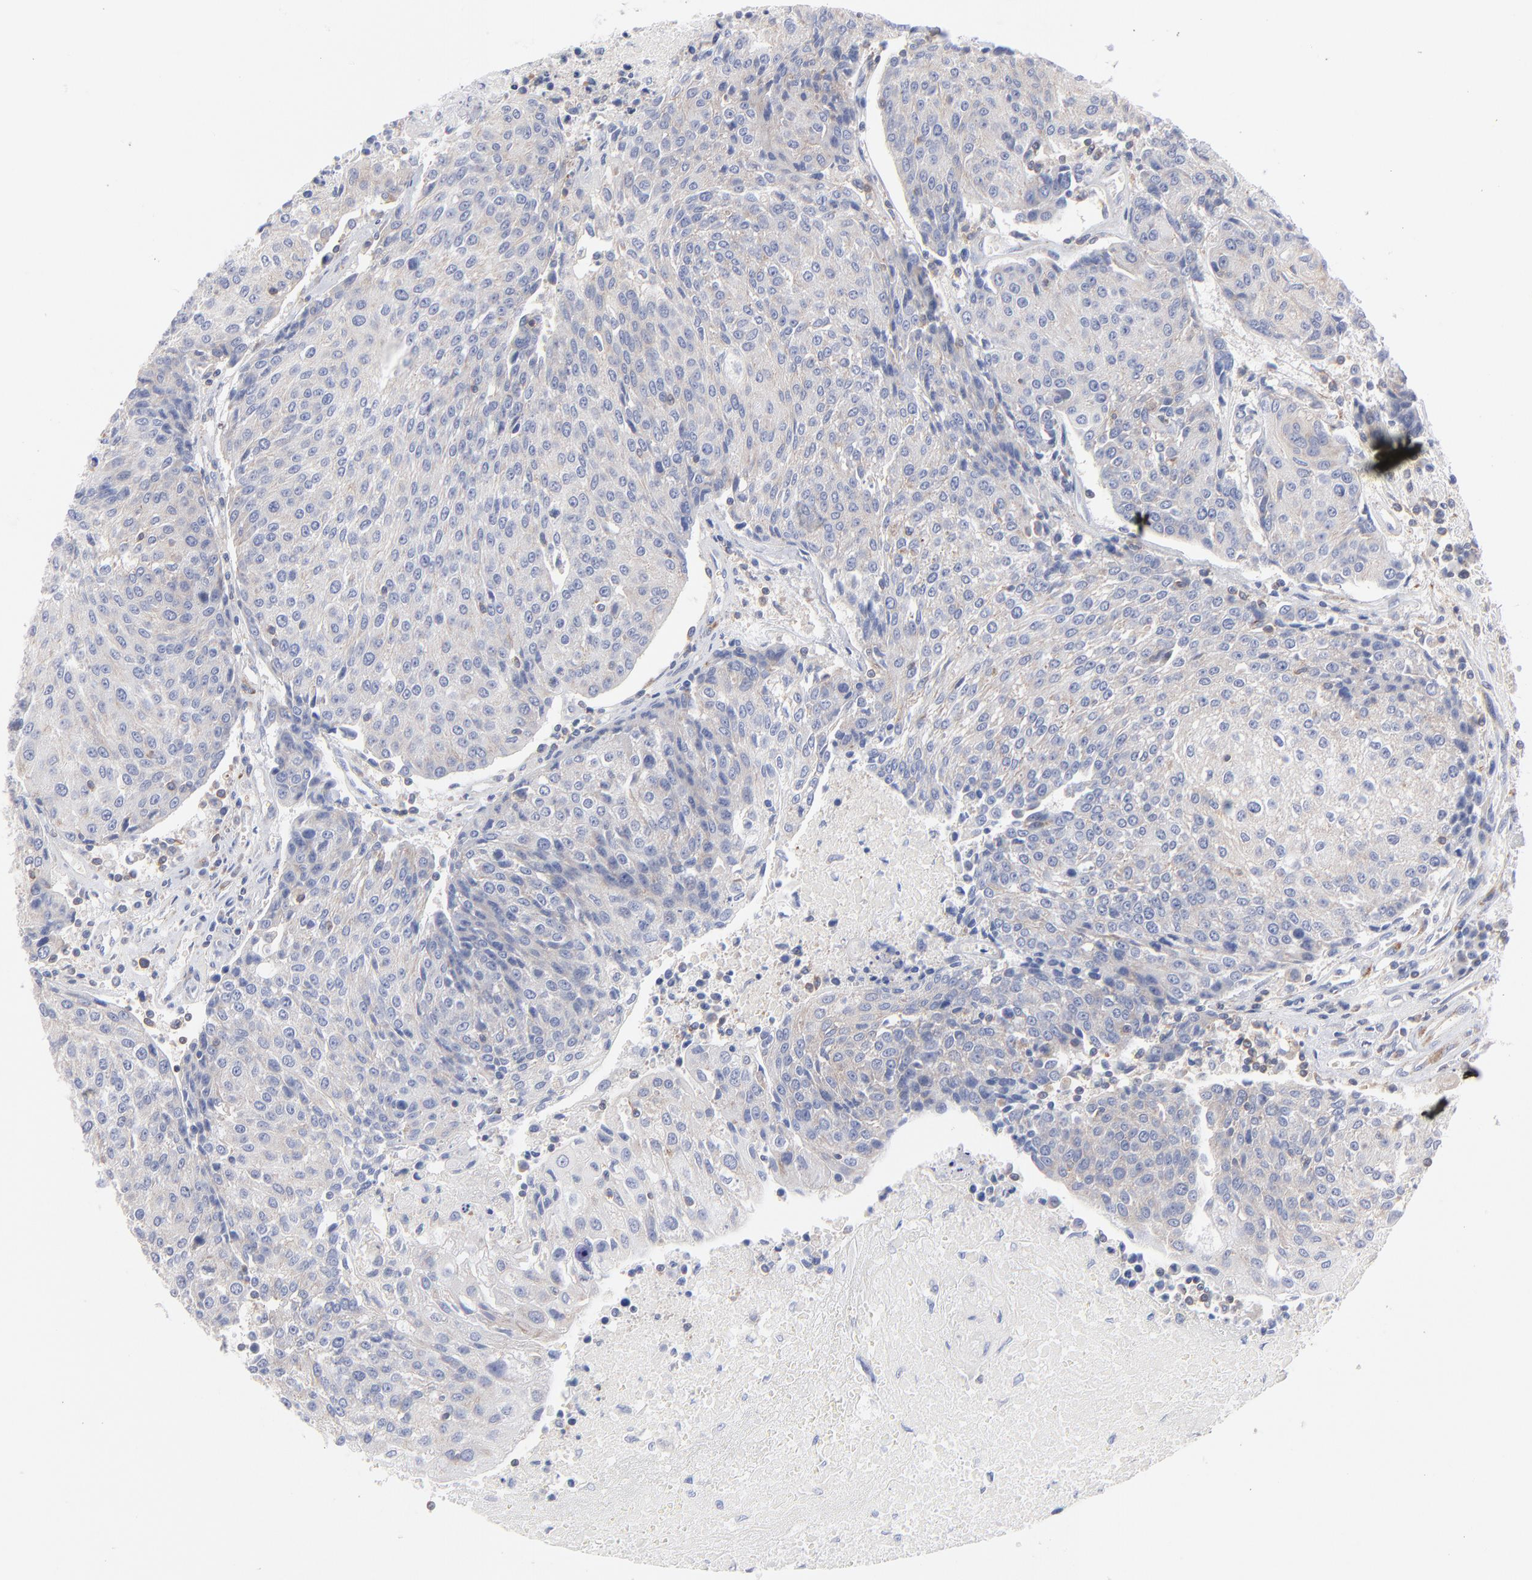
{"staining": {"intensity": "negative", "quantity": "none", "location": "none"}, "tissue": "urothelial cancer", "cell_type": "Tumor cells", "image_type": "cancer", "snomed": [{"axis": "morphology", "description": "Urothelial carcinoma, High grade"}, {"axis": "topography", "description": "Urinary bladder"}], "caption": "DAB (3,3'-diaminobenzidine) immunohistochemical staining of urothelial cancer reveals no significant expression in tumor cells. The staining was performed using DAB (3,3'-diaminobenzidine) to visualize the protein expression in brown, while the nuclei were stained in blue with hematoxylin (Magnification: 20x).", "gene": "SEPTIN6", "patient": {"sex": "female", "age": 85}}